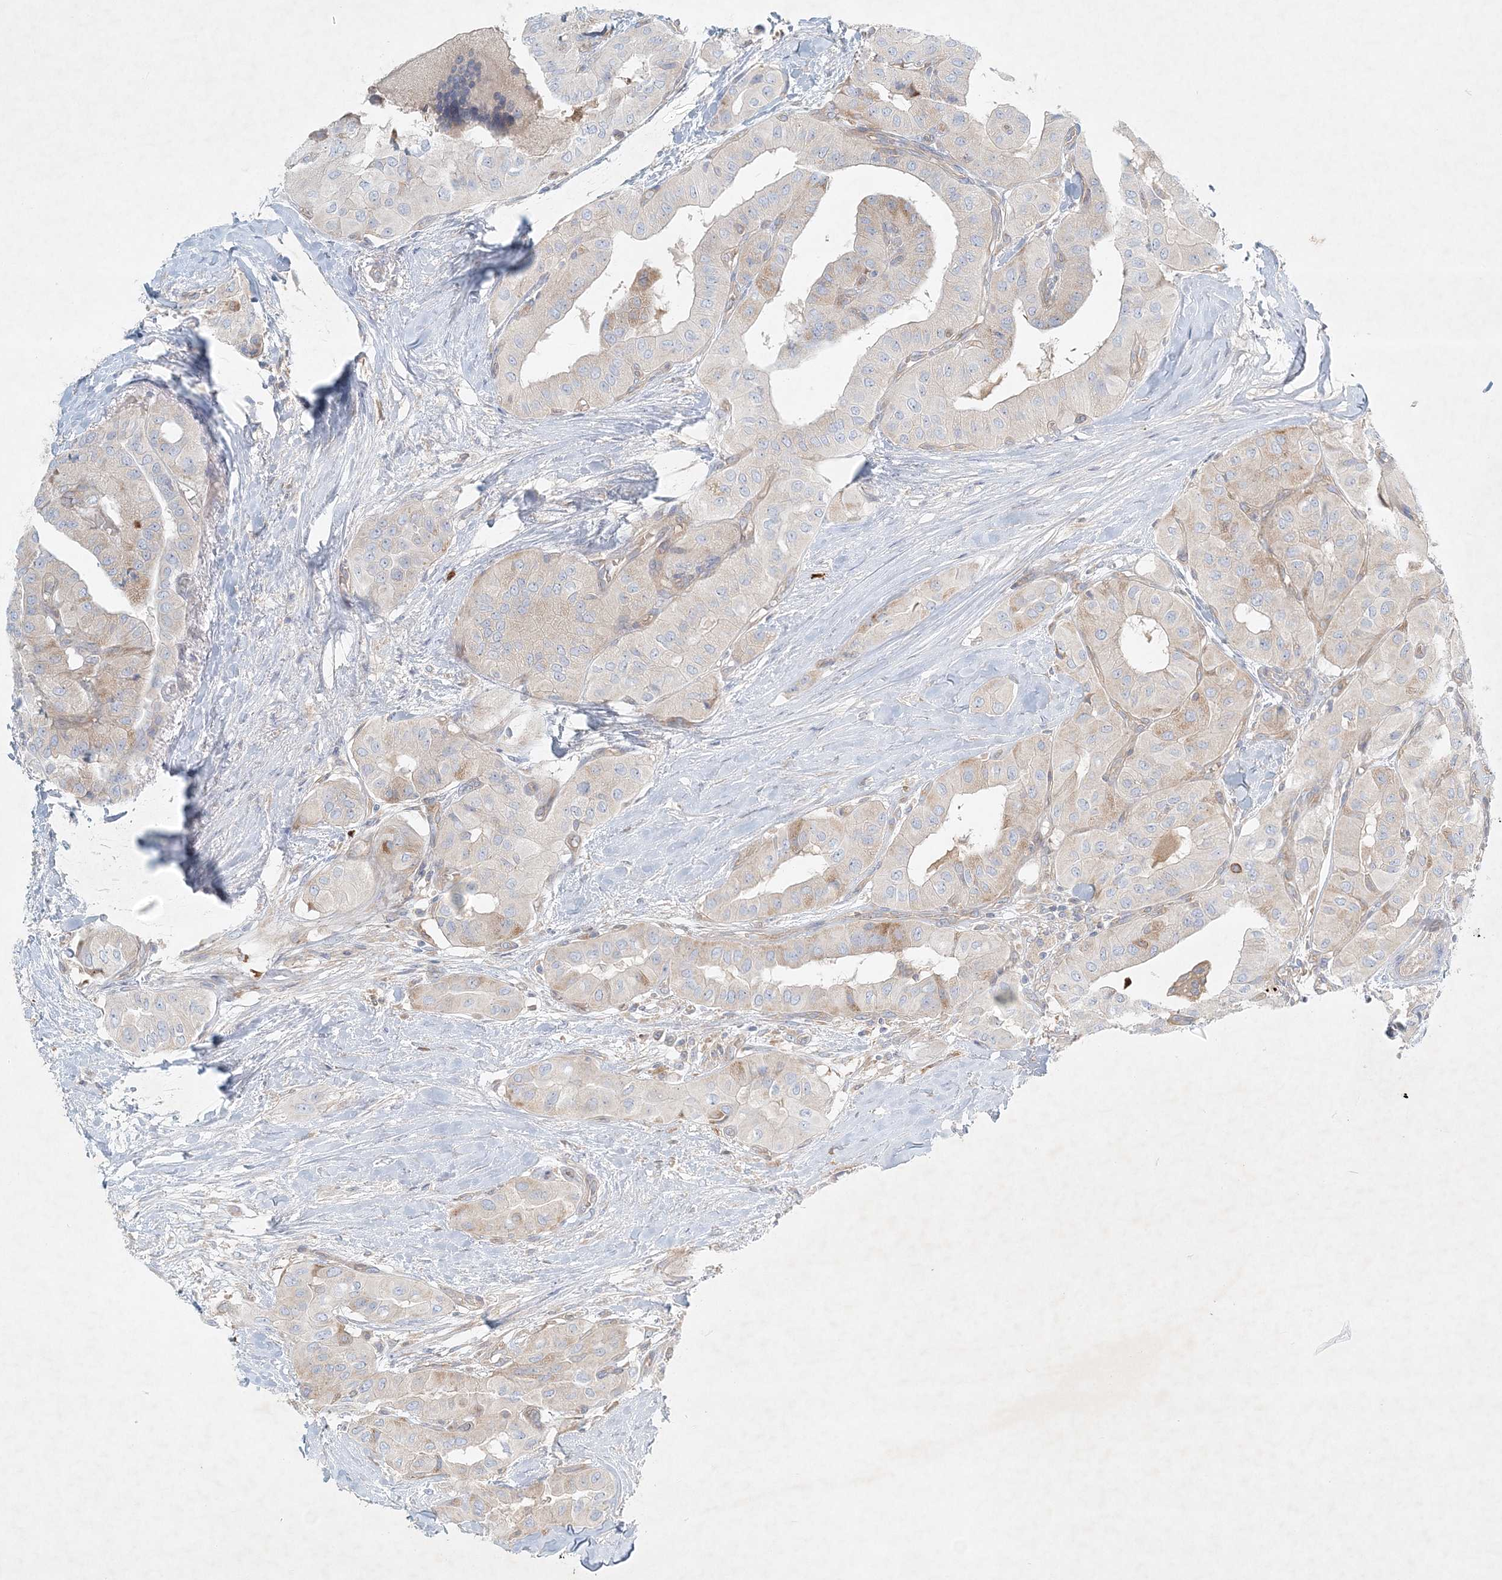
{"staining": {"intensity": "weak", "quantity": "<25%", "location": "cytoplasmic/membranous"}, "tissue": "thyroid cancer", "cell_type": "Tumor cells", "image_type": "cancer", "snomed": [{"axis": "morphology", "description": "Papillary adenocarcinoma, NOS"}, {"axis": "topography", "description": "Thyroid gland"}], "caption": "The image exhibits no significant staining in tumor cells of thyroid papillary adenocarcinoma.", "gene": "STK11IP", "patient": {"sex": "female", "age": 59}}